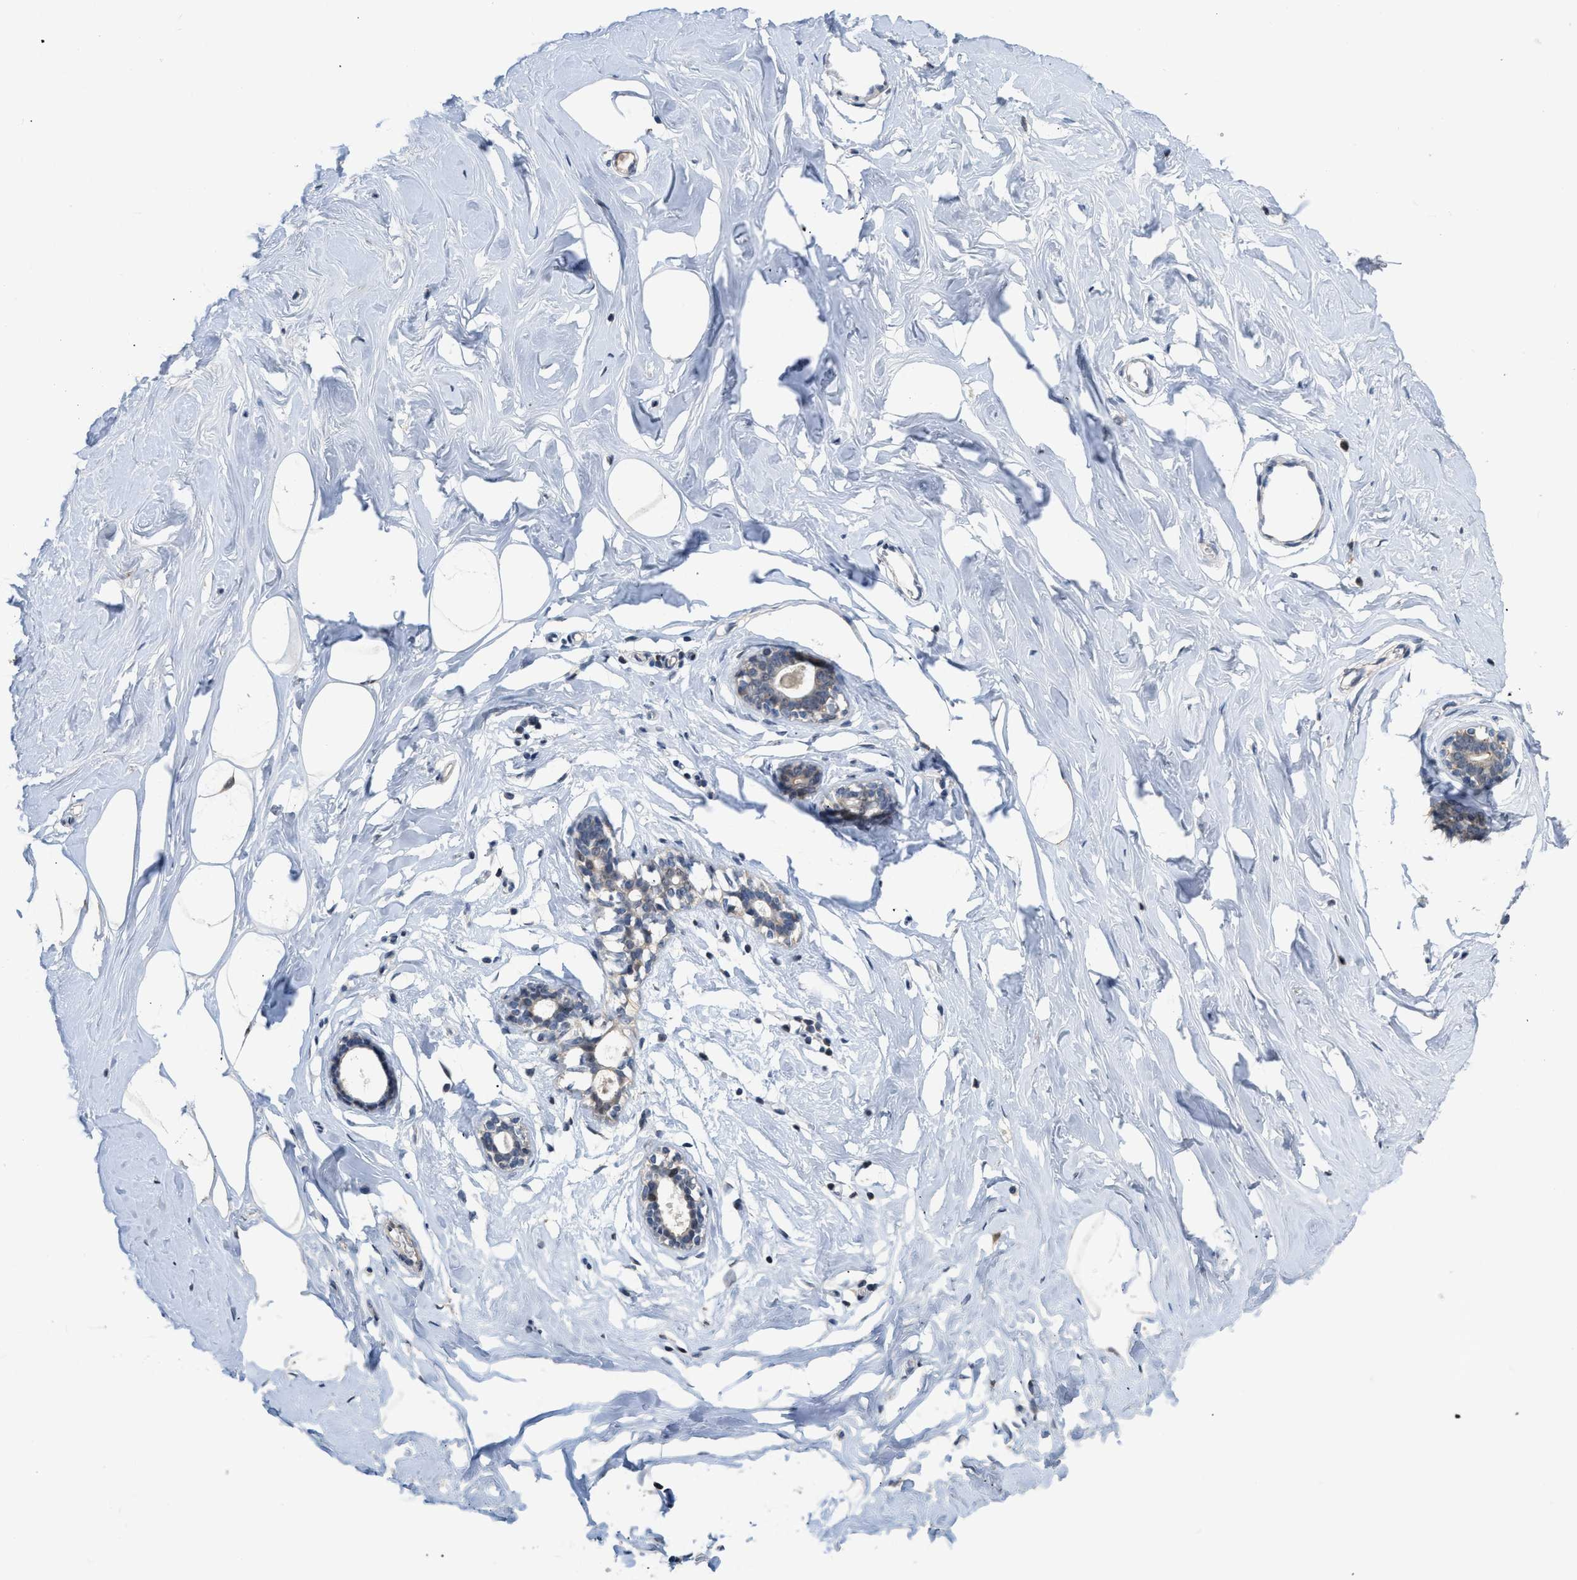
{"staining": {"intensity": "negative", "quantity": "none", "location": "none"}, "tissue": "adipose tissue", "cell_type": "Adipocytes", "image_type": "normal", "snomed": [{"axis": "morphology", "description": "Normal tissue, NOS"}, {"axis": "morphology", "description": "Fibrosis, NOS"}, {"axis": "topography", "description": "Breast"}, {"axis": "topography", "description": "Adipose tissue"}], "caption": "This is an IHC photomicrograph of normal adipose tissue. There is no expression in adipocytes.", "gene": "SETDB1", "patient": {"sex": "female", "age": 39}}